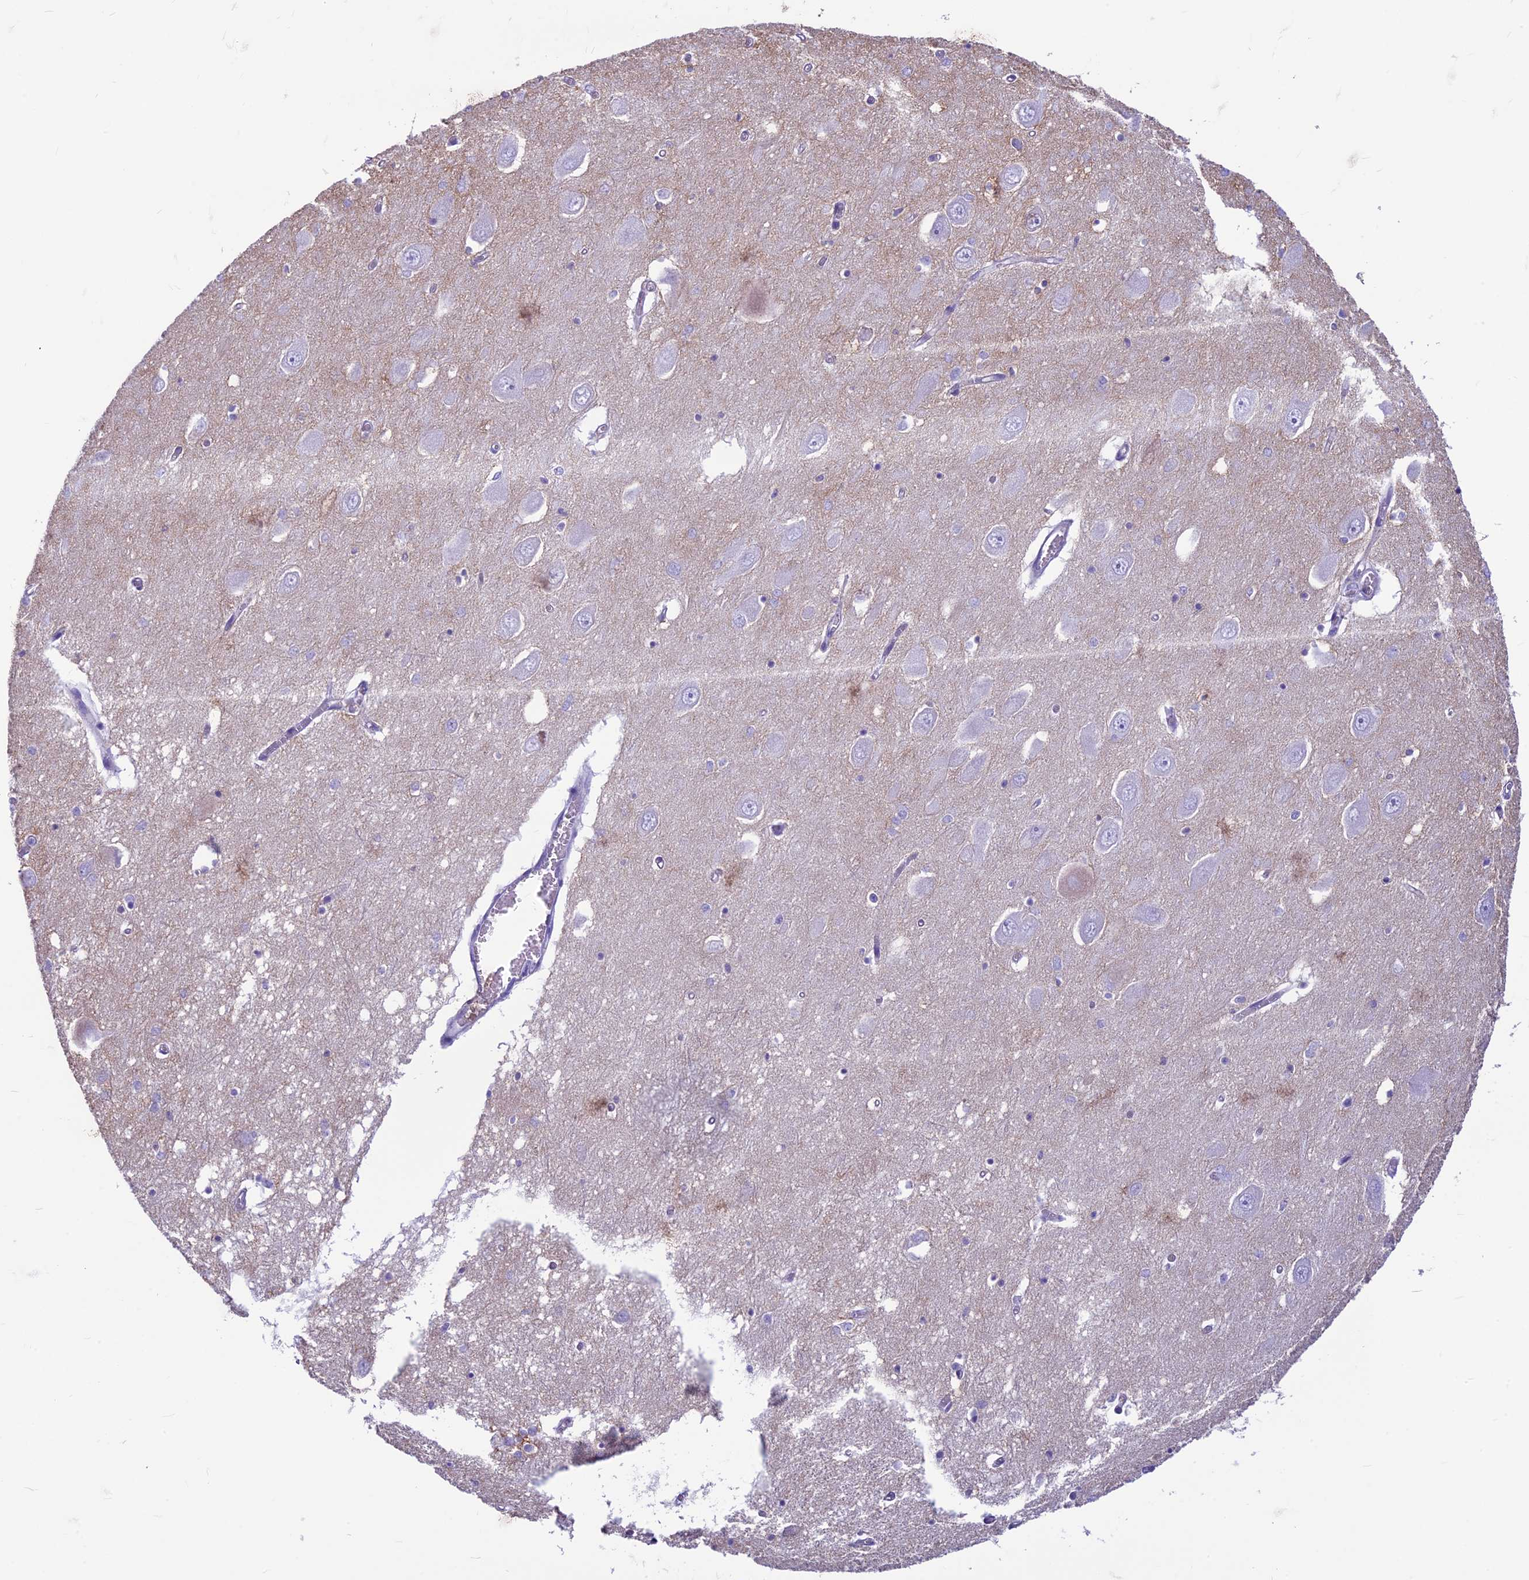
{"staining": {"intensity": "negative", "quantity": "none", "location": "none"}, "tissue": "hippocampus", "cell_type": "Glial cells", "image_type": "normal", "snomed": [{"axis": "morphology", "description": "Normal tissue, NOS"}, {"axis": "topography", "description": "Hippocampus"}], "caption": "Immunohistochemical staining of benign hippocampus shows no significant staining in glial cells.", "gene": "CDAN1", "patient": {"sex": "male", "age": 70}}